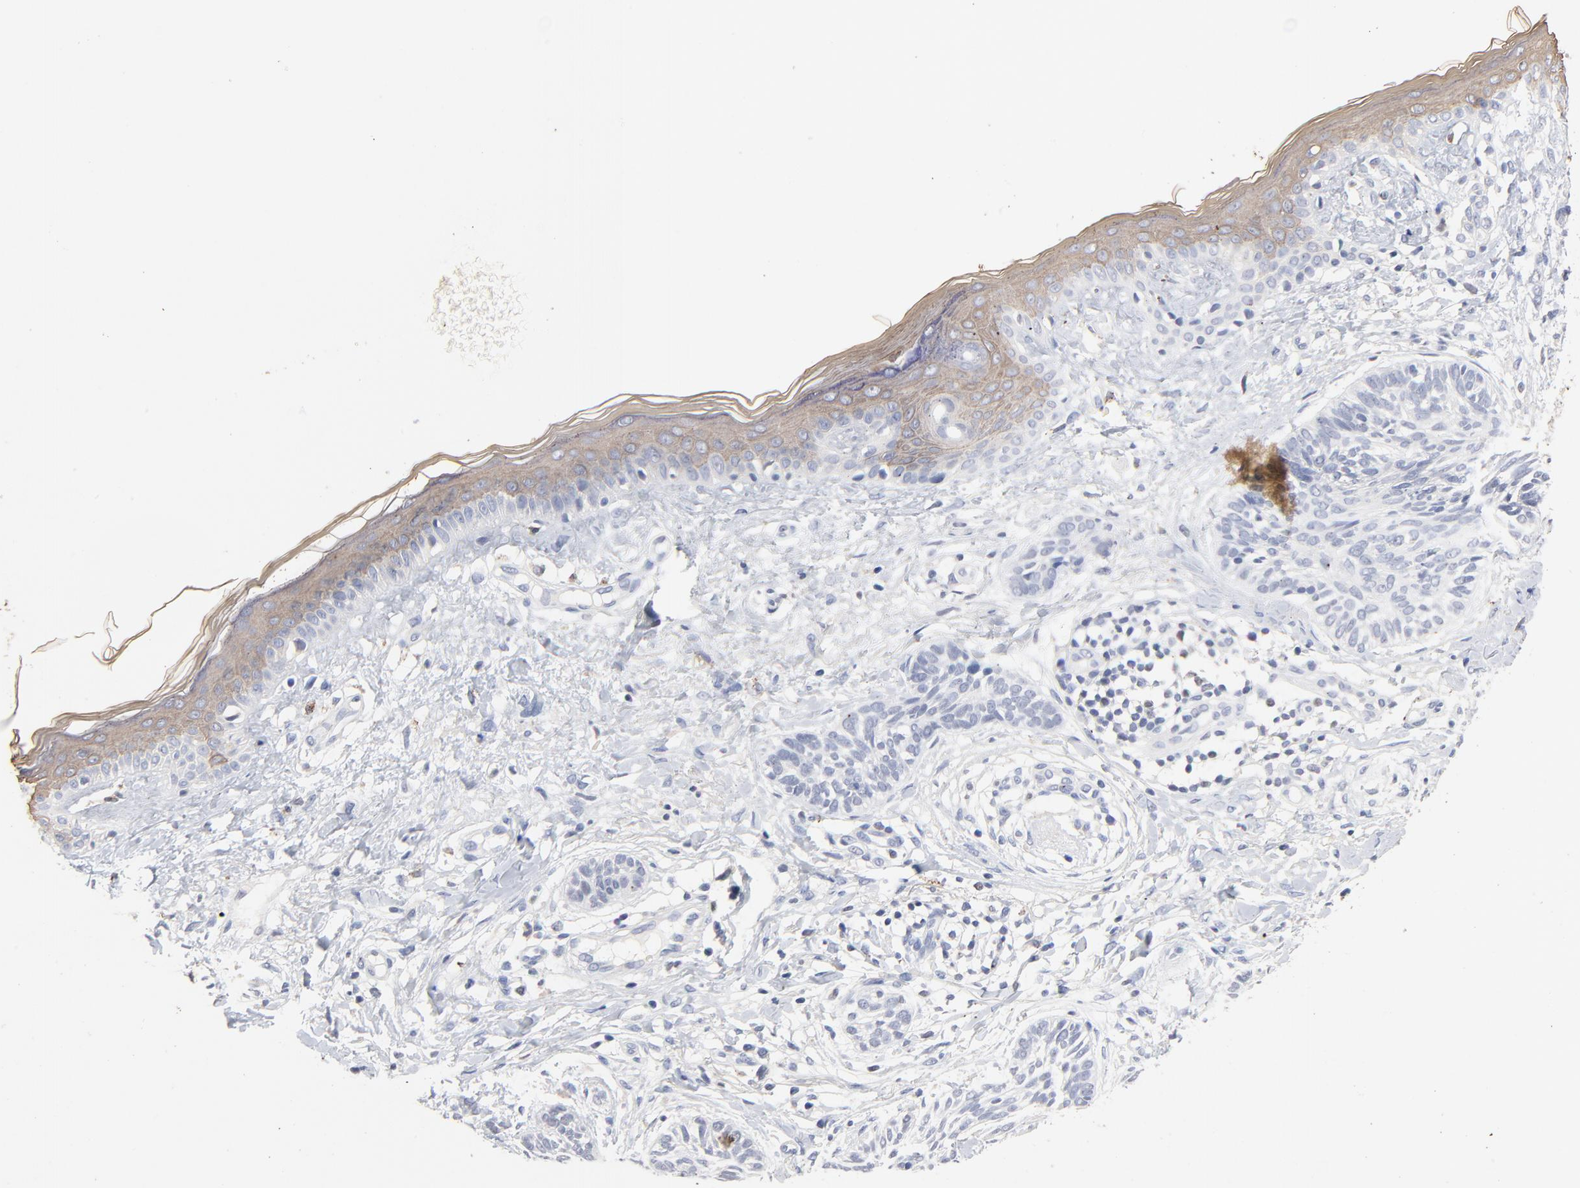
{"staining": {"intensity": "negative", "quantity": "none", "location": "none"}, "tissue": "skin cancer", "cell_type": "Tumor cells", "image_type": "cancer", "snomed": [{"axis": "morphology", "description": "Normal tissue, NOS"}, {"axis": "morphology", "description": "Basal cell carcinoma"}, {"axis": "topography", "description": "Skin"}], "caption": "High power microscopy photomicrograph of an IHC histopathology image of skin cancer (basal cell carcinoma), revealing no significant staining in tumor cells. (Brightfield microscopy of DAB (3,3'-diaminobenzidine) immunohistochemistry at high magnification).", "gene": "AADAC", "patient": {"sex": "male", "age": 63}}